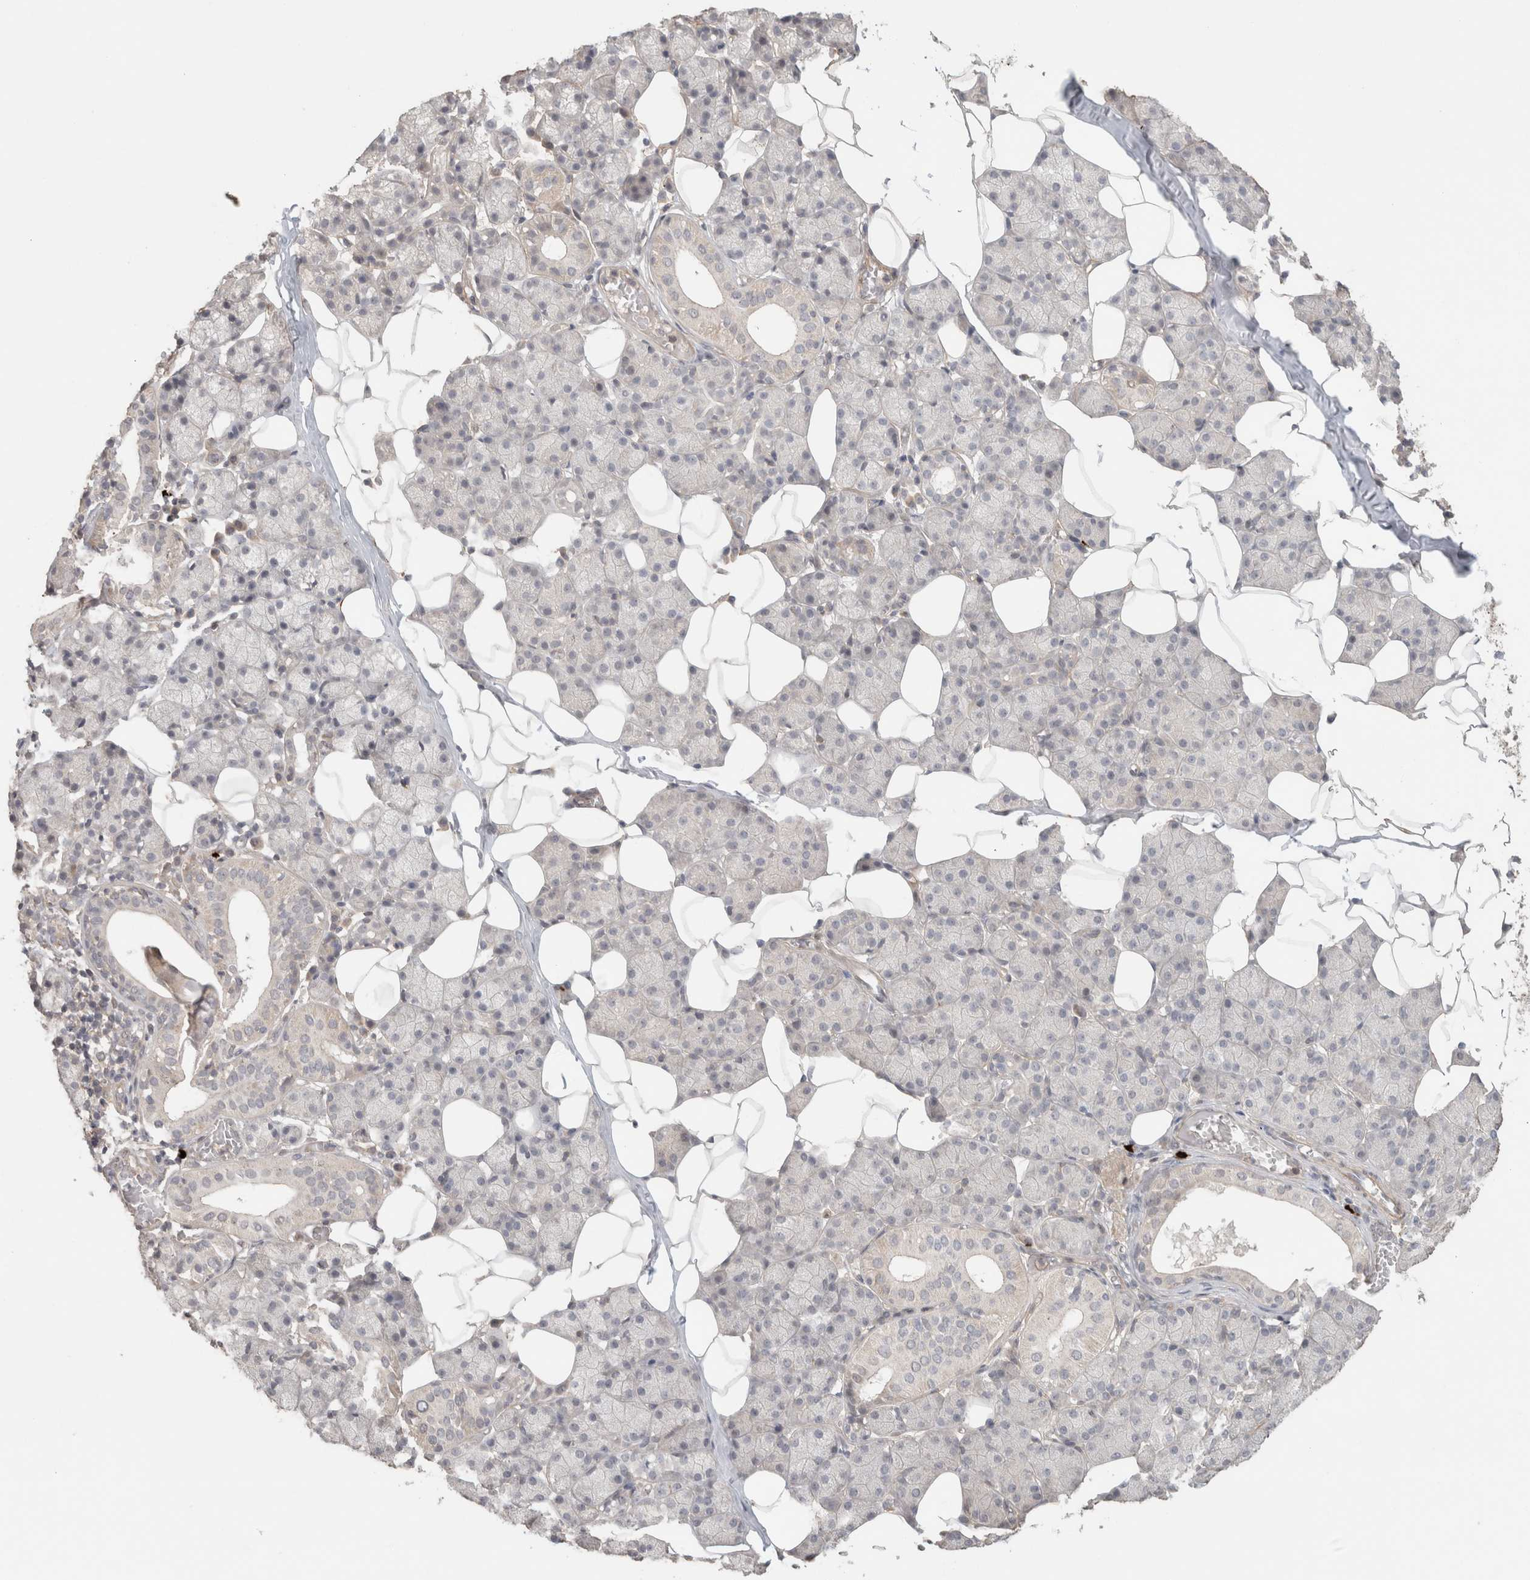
{"staining": {"intensity": "negative", "quantity": "none", "location": "none"}, "tissue": "salivary gland", "cell_type": "Glandular cells", "image_type": "normal", "snomed": [{"axis": "morphology", "description": "Normal tissue, NOS"}, {"axis": "topography", "description": "Salivary gland"}], "caption": "Protein analysis of normal salivary gland reveals no significant staining in glandular cells.", "gene": "HSPG2", "patient": {"sex": "female", "age": 33}}